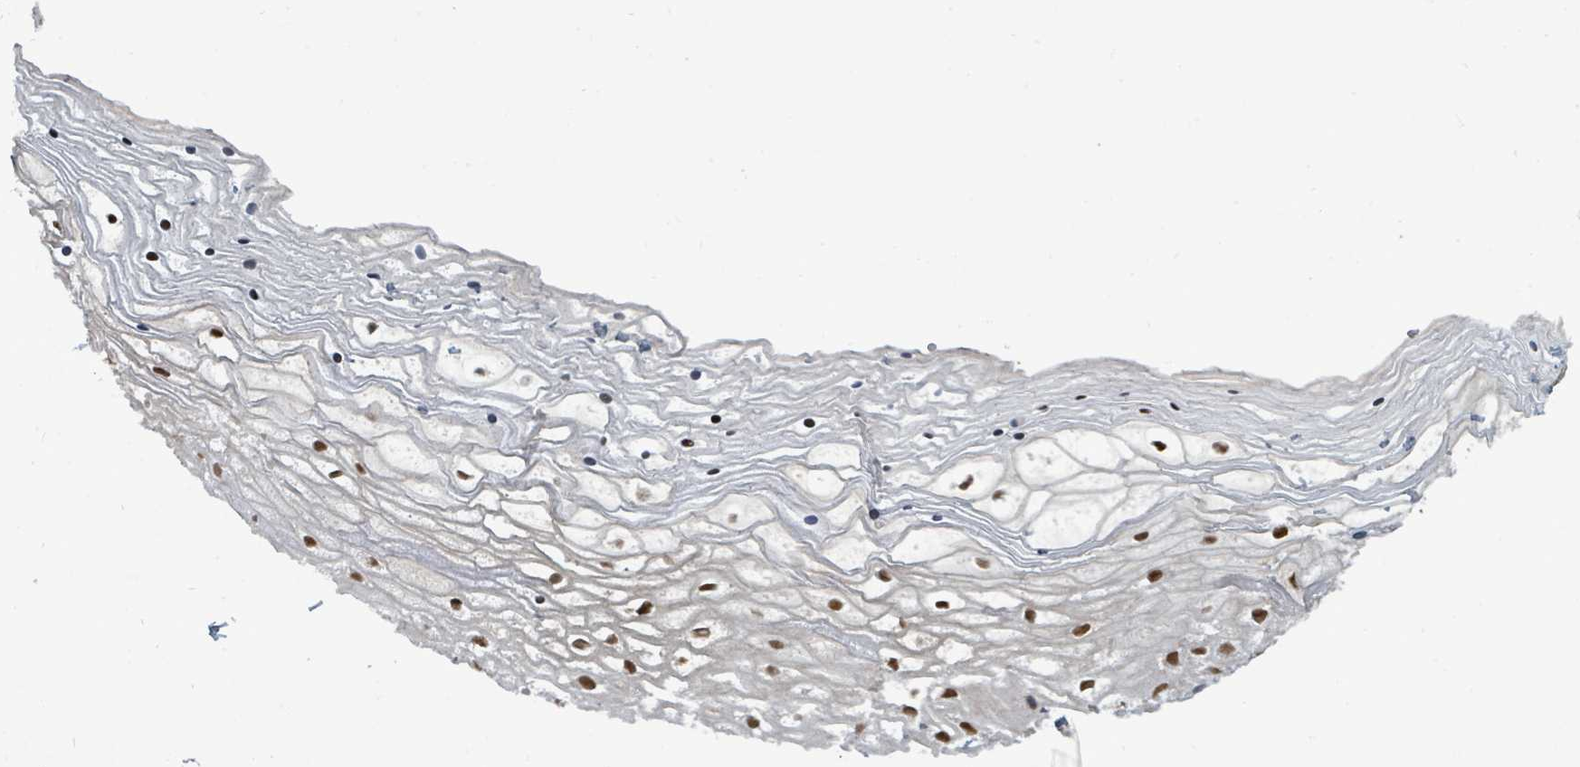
{"staining": {"intensity": "strong", "quantity": ">75%", "location": "nuclear"}, "tissue": "vagina", "cell_type": "Squamous epithelial cells", "image_type": "normal", "snomed": [{"axis": "morphology", "description": "Normal tissue, NOS"}, {"axis": "topography", "description": "Vagina"}], "caption": "Immunohistochemical staining of unremarkable human vagina exhibits >75% levels of strong nuclear protein staining in about >75% of squamous epithelial cells.", "gene": "UCK1", "patient": {"sex": "female", "age": 59}}